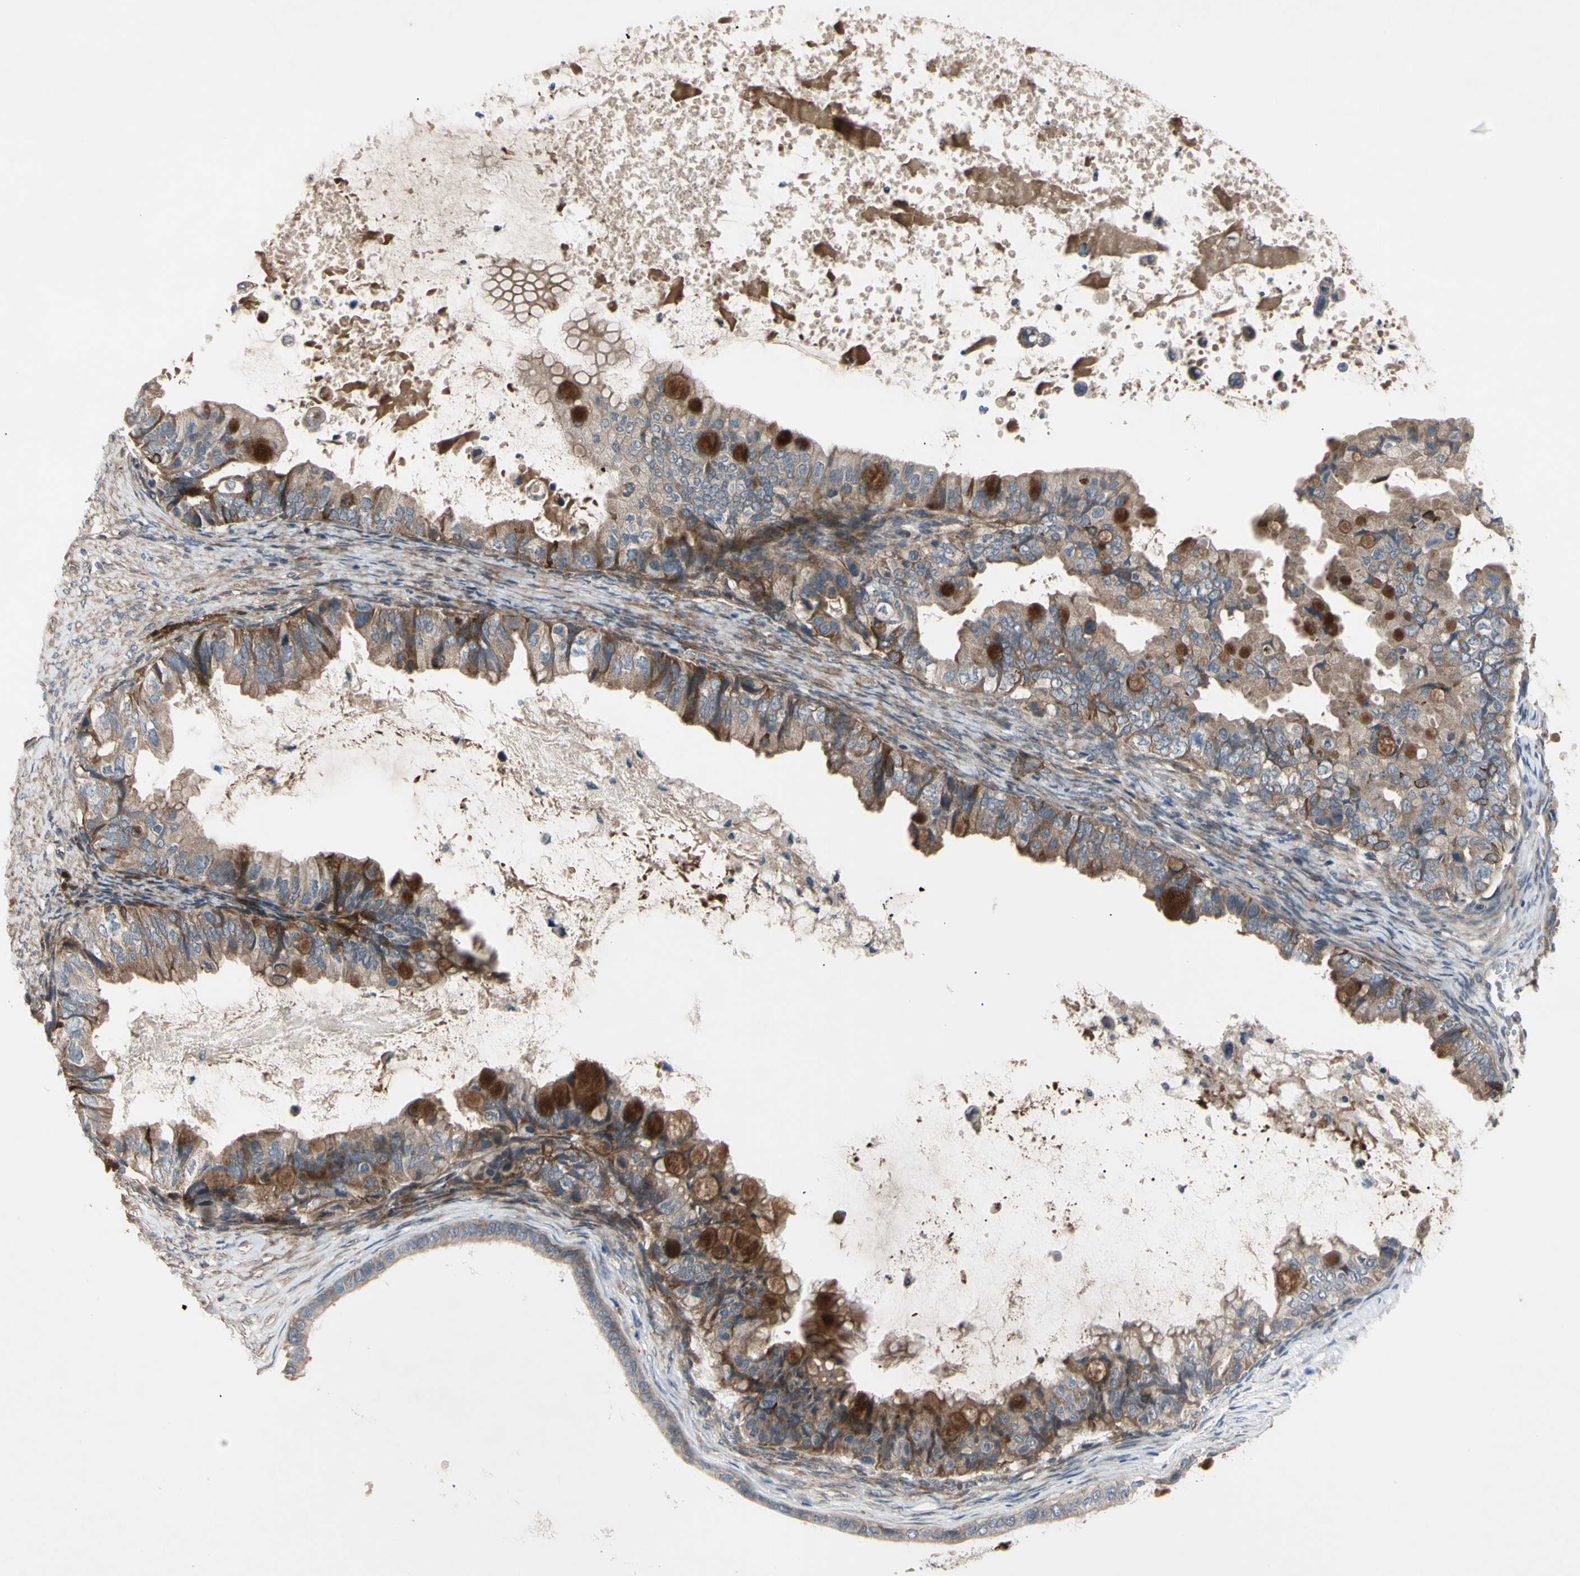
{"staining": {"intensity": "moderate", "quantity": ">75%", "location": "cytoplasmic/membranous"}, "tissue": "ovarian cancer", "cell_type": "Tumor cells", "image_type": "cancer", "snomed": [{"axis": "morphology", "description": "Cystadenocarcinoma, mucinous, NOS"}, {"axis": "topography", "description": "Ovary"}], "caption": "Ovarian cancer stained with a brown dye displays moderate cytoplasmic/membranous positive staining in approximately >75% of tumor cells.", "gene": "SVIL", "patient": {"sex": "female", "age": 80}}